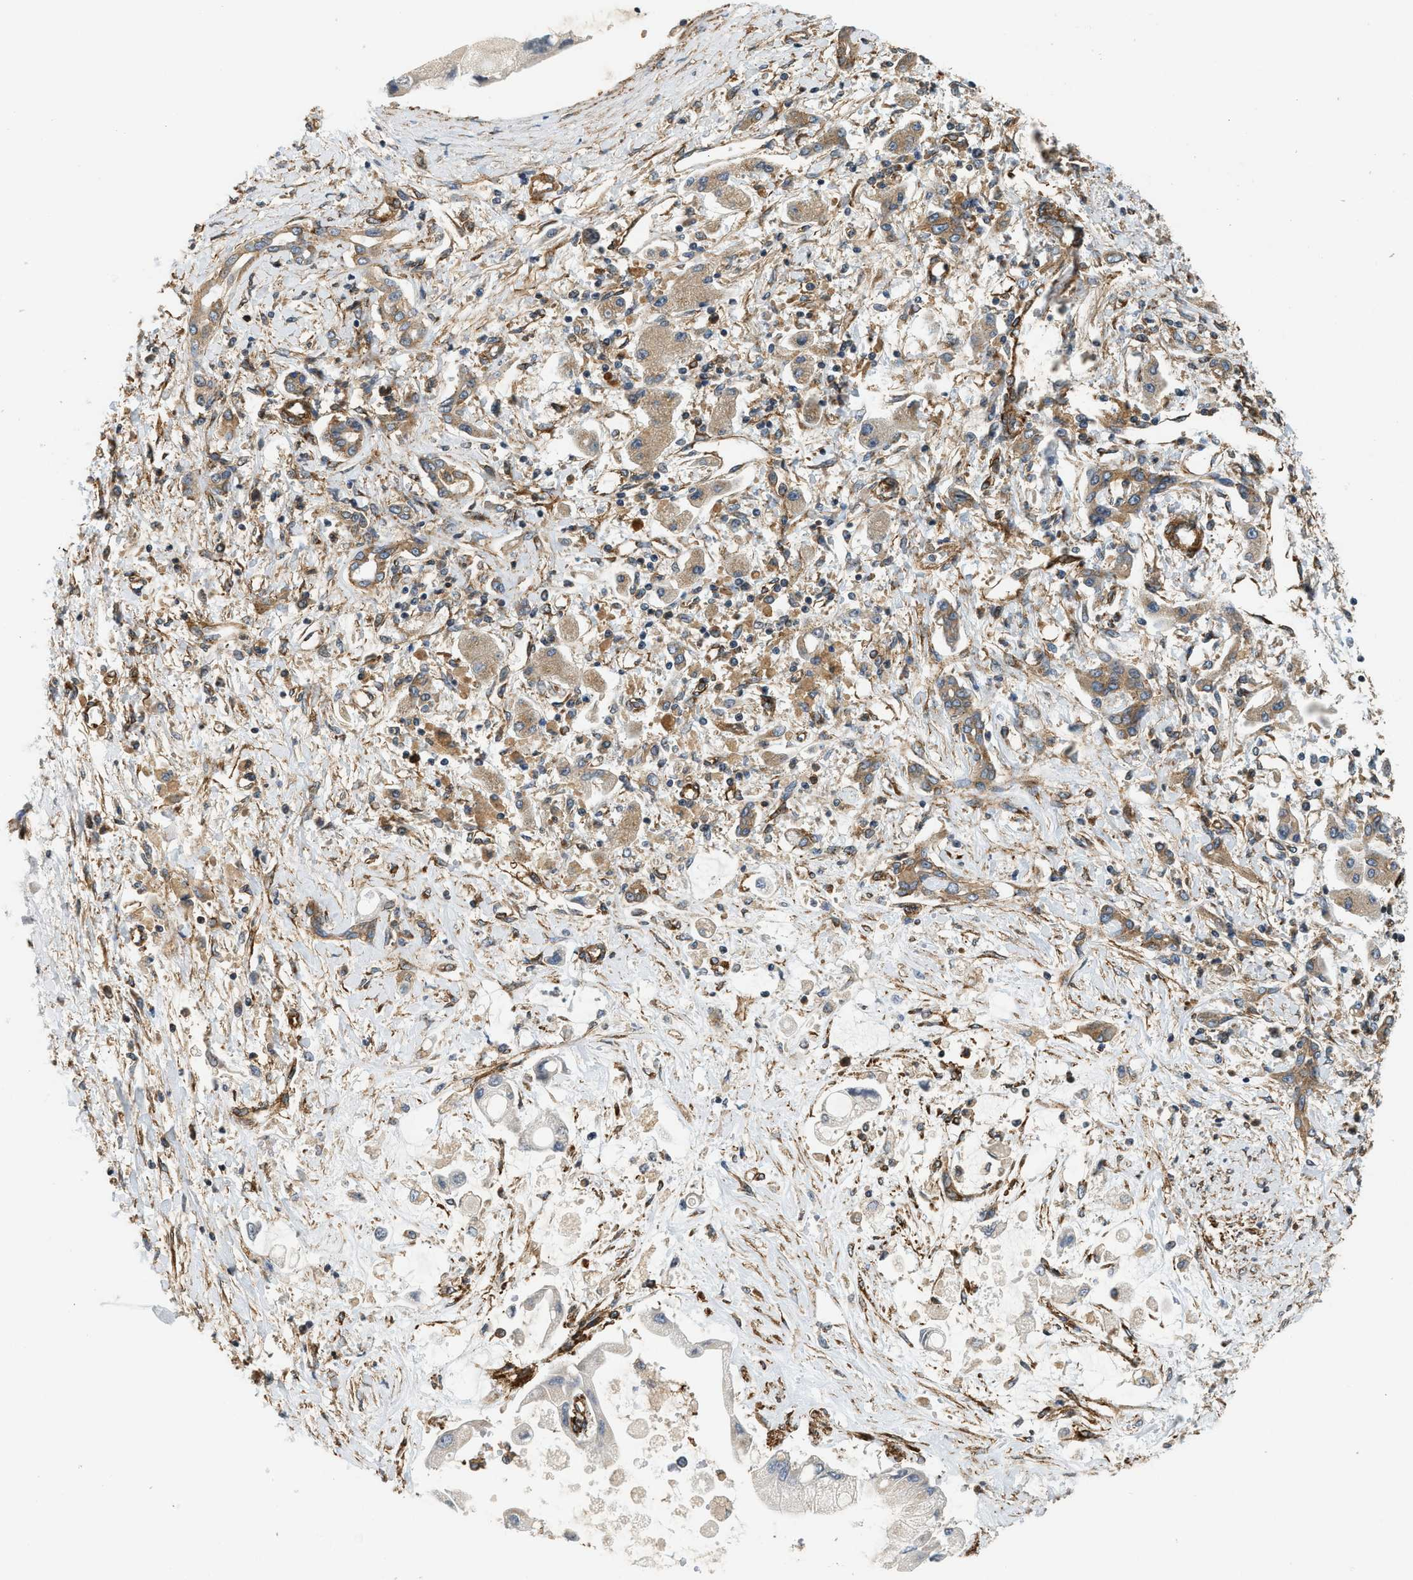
{"staining": {"intensity": "moderate", "quantity": "25%-75%", "location": "cytoplasmic/membranous"}, "tissue": "liver cancer", "cell_type": "Tumor cells", "image_type": "cancer", "snomed": [{"axis": "morphology", "description": "Cholangiocarcinoma"}, {"axis": "topography", "description": "Liver"}], "caption": "A photomicrograph showing moderate cytoplasmic/membranous expression in about 25%-75% of tumor cells in cholangiocarcinoma (liver), as visualized by brown immunohistochemical staining.", "gene": "HIP1", "patient": {"sex": "male", "age": 50}}